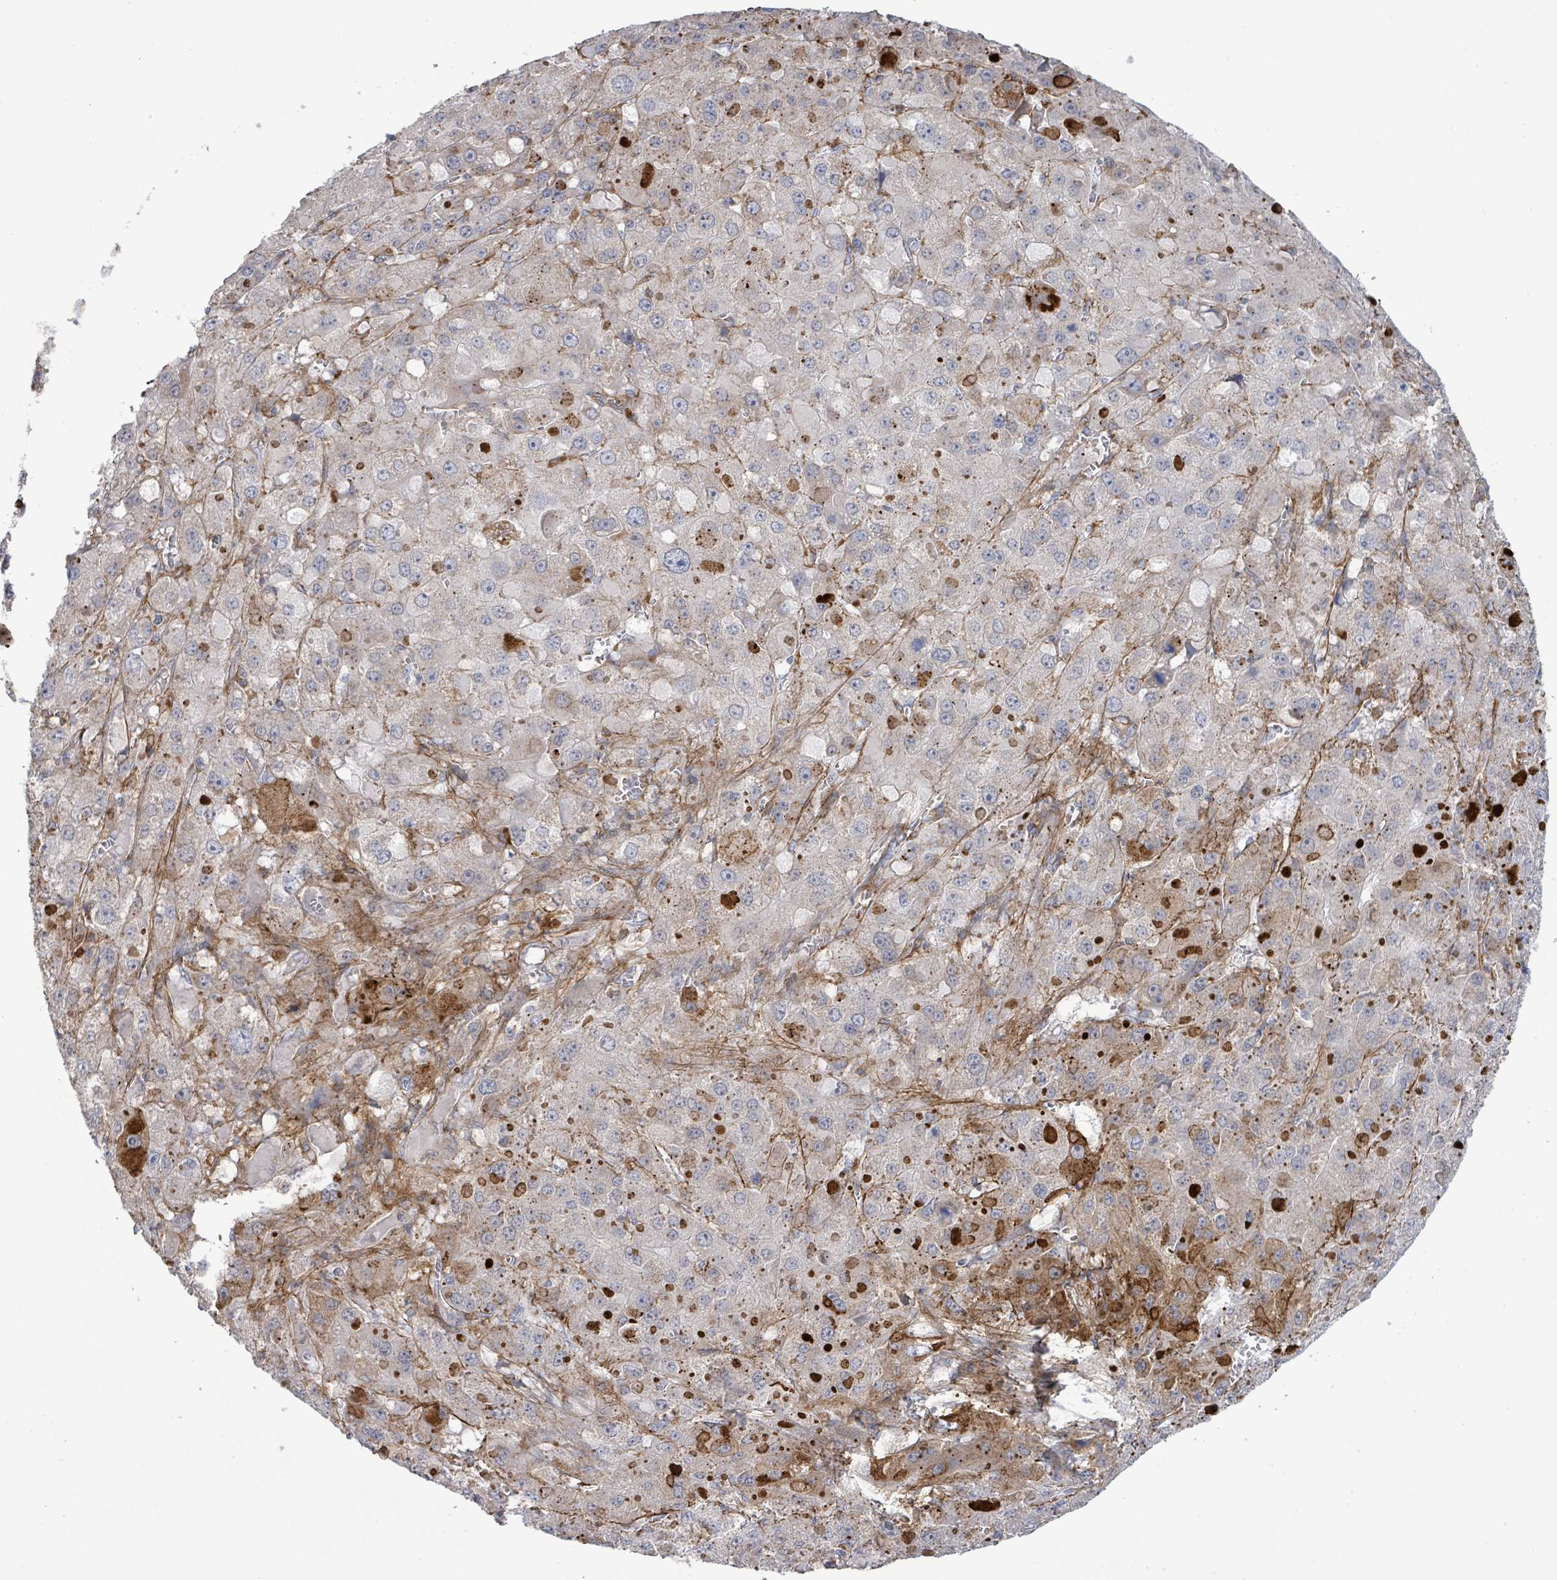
{"staining": {"intensity": "moderate", "quantity": "<25%", "location": "cytoplasmic/membranous"}, "tissue": "liver cancer", "cell_type": "Tumor cells", "image_type": "cancer", "snomed": [{"axis": "morphology", "description": "Carcinoma, Hepatocellular, NOS"}, {"axis": "topography", "description": "Liver"}], "caption": "Liver cancer (hepatocellular carcinoma) was stained to show a protein in brown. There is low levels of moderate cytoplasmic/membranous expression in approximately <25% of tumor cells. (DAB (3,3'-diaminobenzidine) IHC with brightfield microscopy, high magnification).", "gene": "EGFL7", "patient": {"sex": "female", "age": 73}}